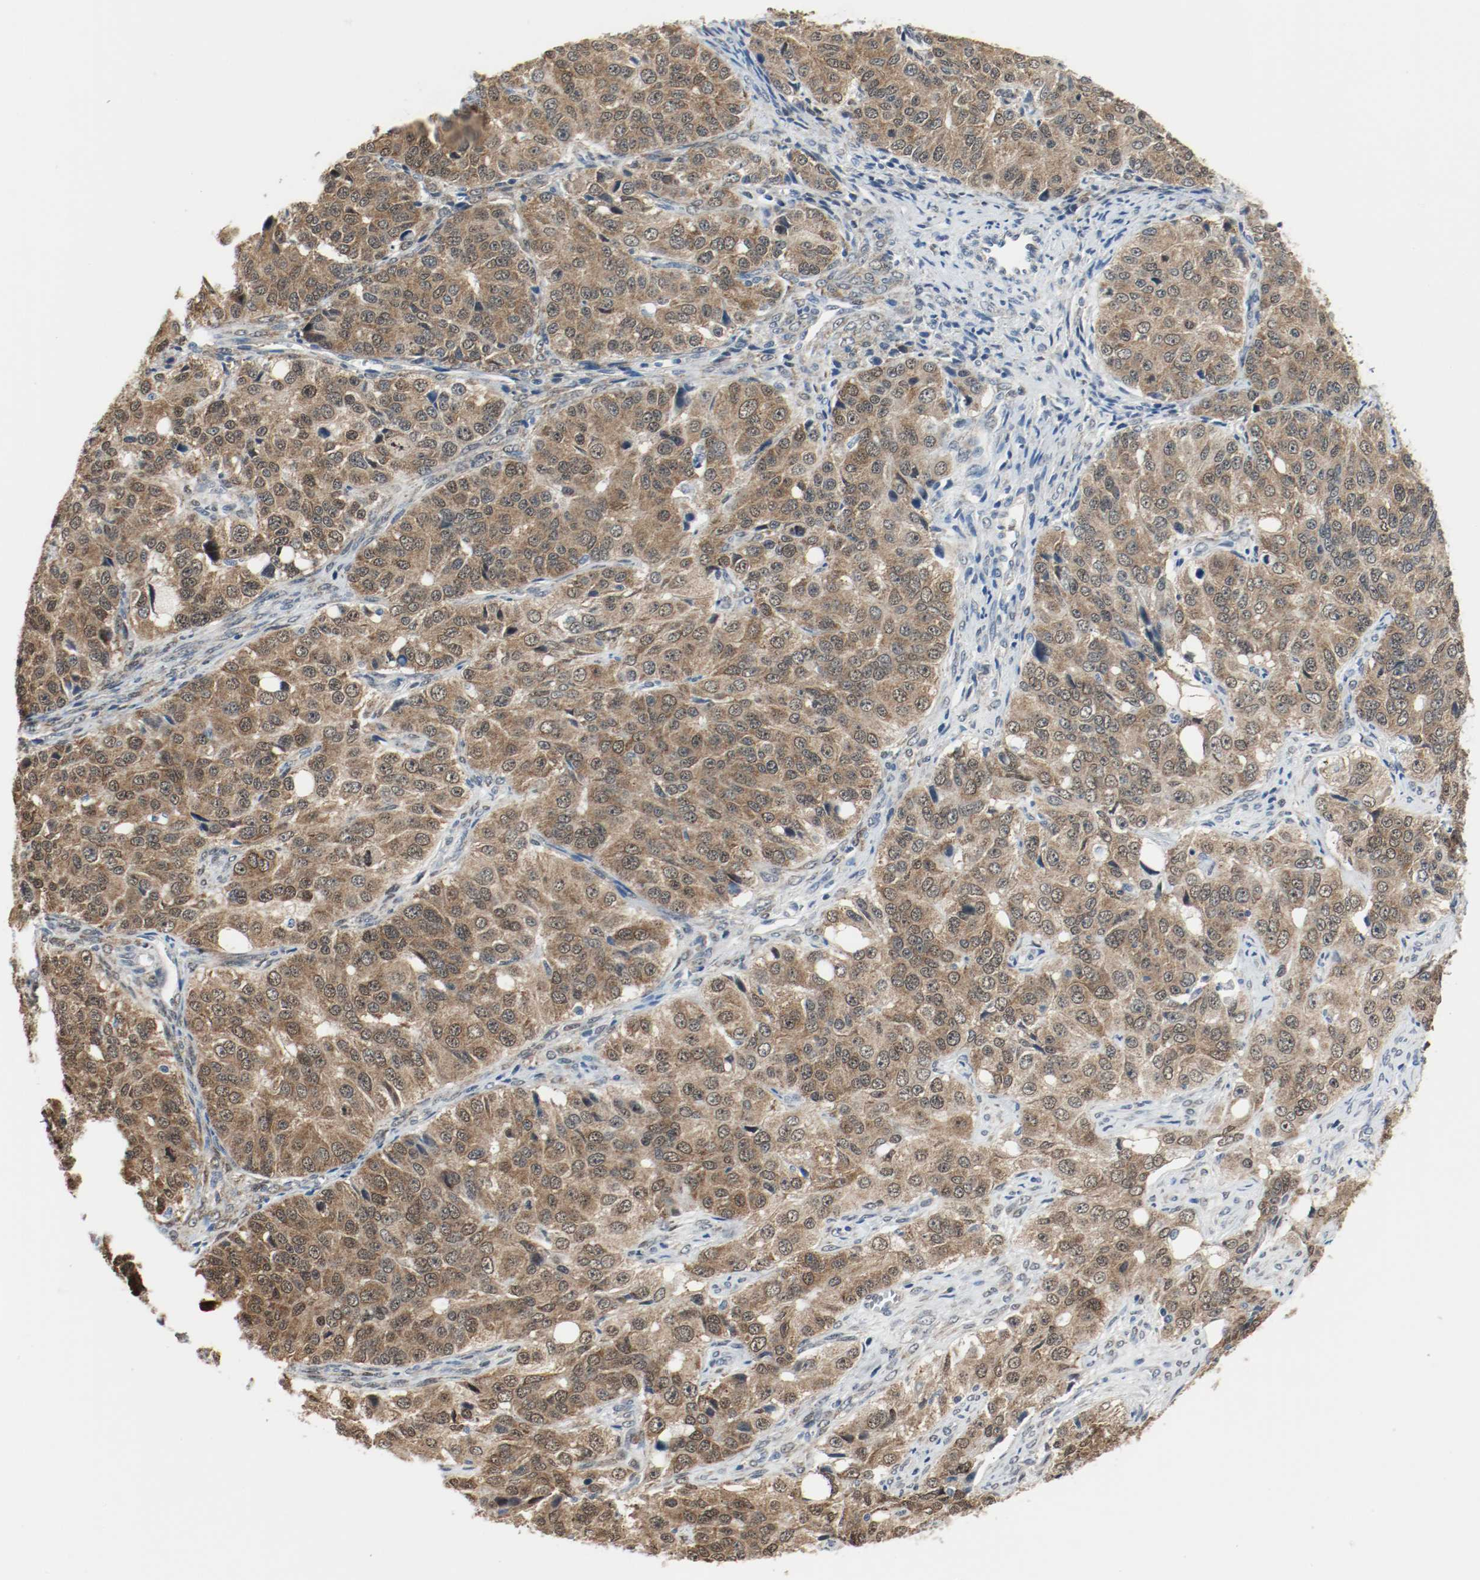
{"staining": {"intensity": "moderate", "quantity": ">75%", "location": "cytoplasmic/membranous,nuclear"}, "tissue": "ovarian cancer", "cell_type": "Tumor cells", "image_type": "cancer", "snomed": [{"axis": "morphology", "description": "Carcinoma, endometroid"}, {"axis": "topography", "description": "Ovary"}], "caption": "Protein analysis of ovarian cancer (endometroid carcinoma) tissue demonstrates moderate cytoplasmic/membranous and nuclear staining in about >75% of tumor cells.", "gene": "PPME1", "patient": {"sex": "female", "age": 51}}